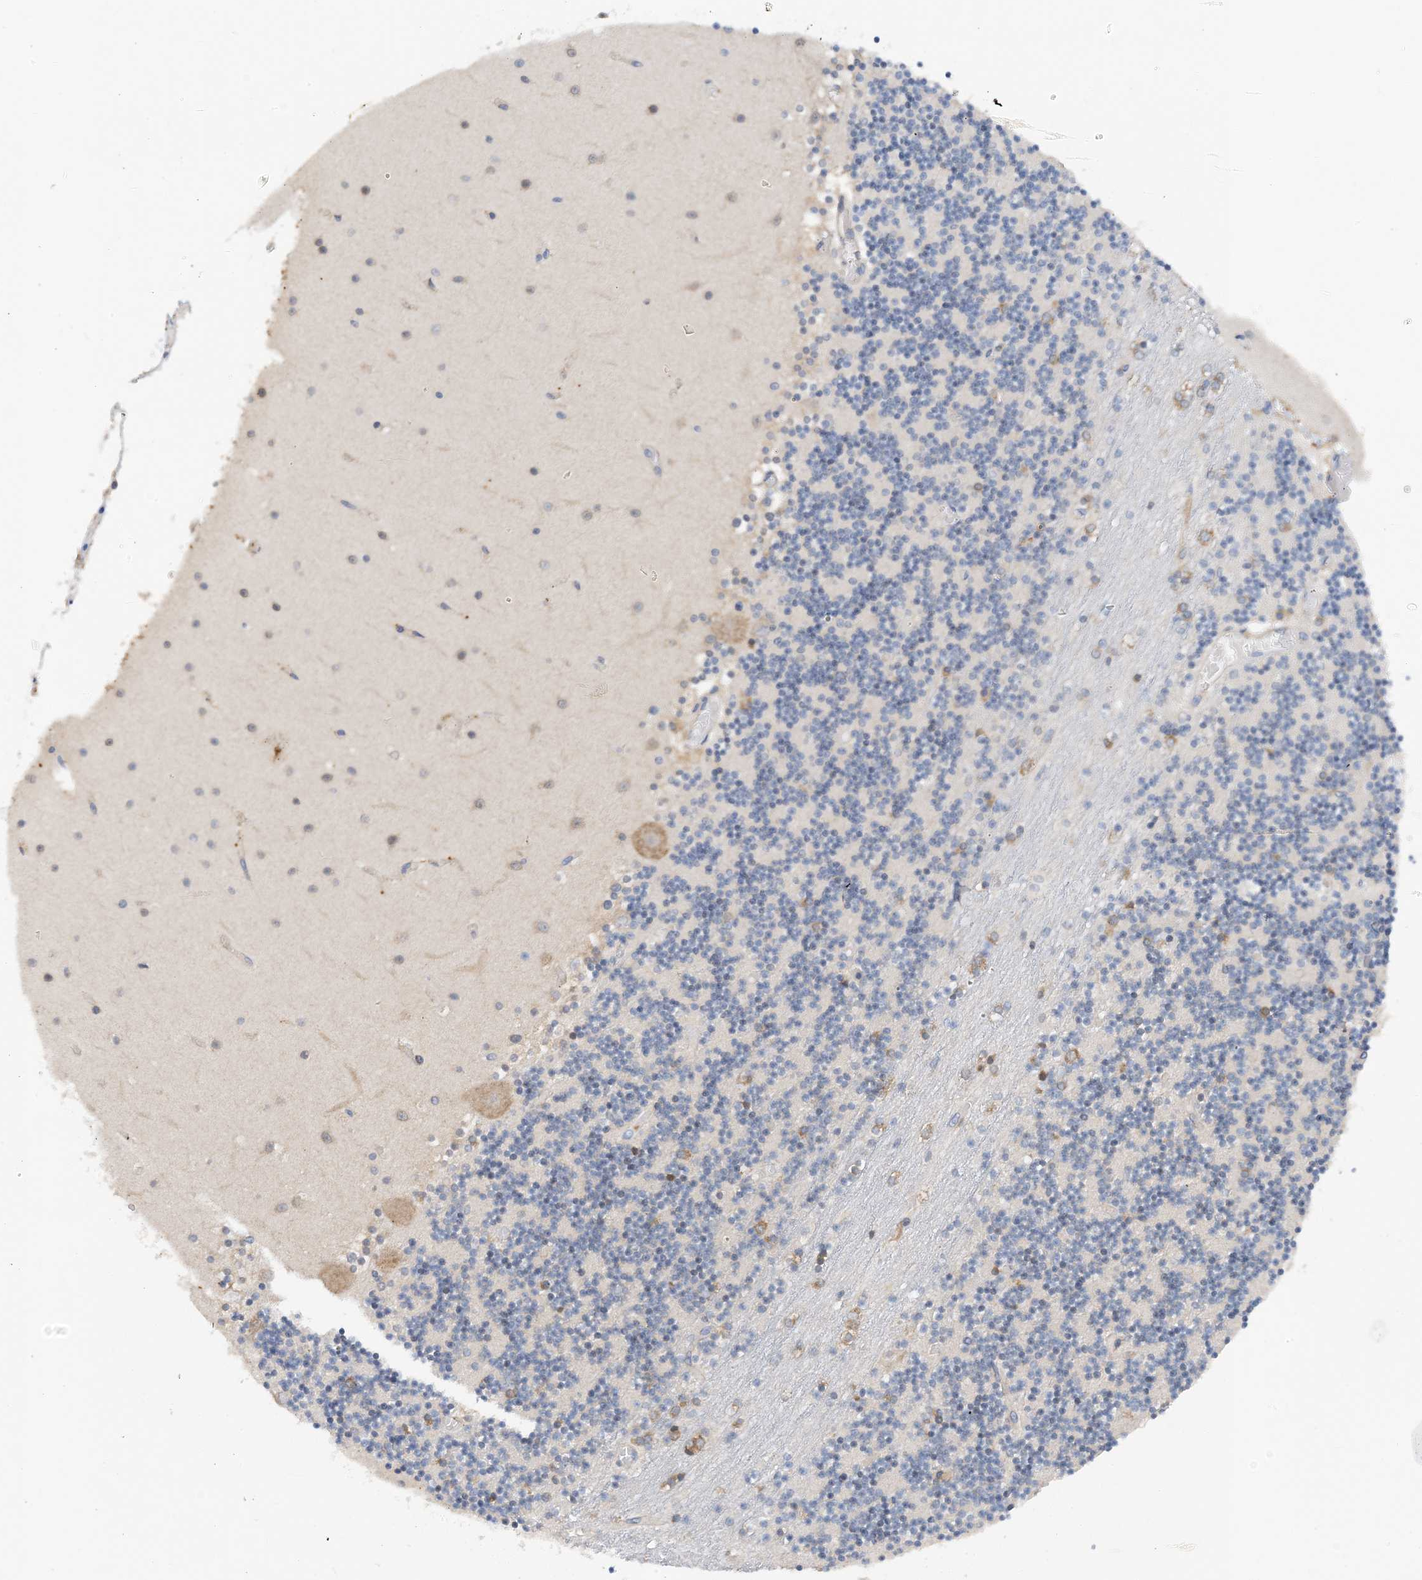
{"staining": {"intensity": "moderate", "quantity": "<25%", "location": "cytoplasmic/membranous"}, "tissue": "cerebellum", "cell_type": "Cells in granular layer", "image_type": "normal", "snomed": [{"axis": "morphology", "description": "Normal tissue, NOS"}, {"axis": "topography", "description": "Cerebellum"}], "caption": "The photomicrograph demonstrates staining of benign cerebellum, revealing moderate cytoplasmic/membranous protein staining (brown color) within cells in granular layer.", "gene": "SLC5A11", "patient": {"sex": "female", "age": 28}}